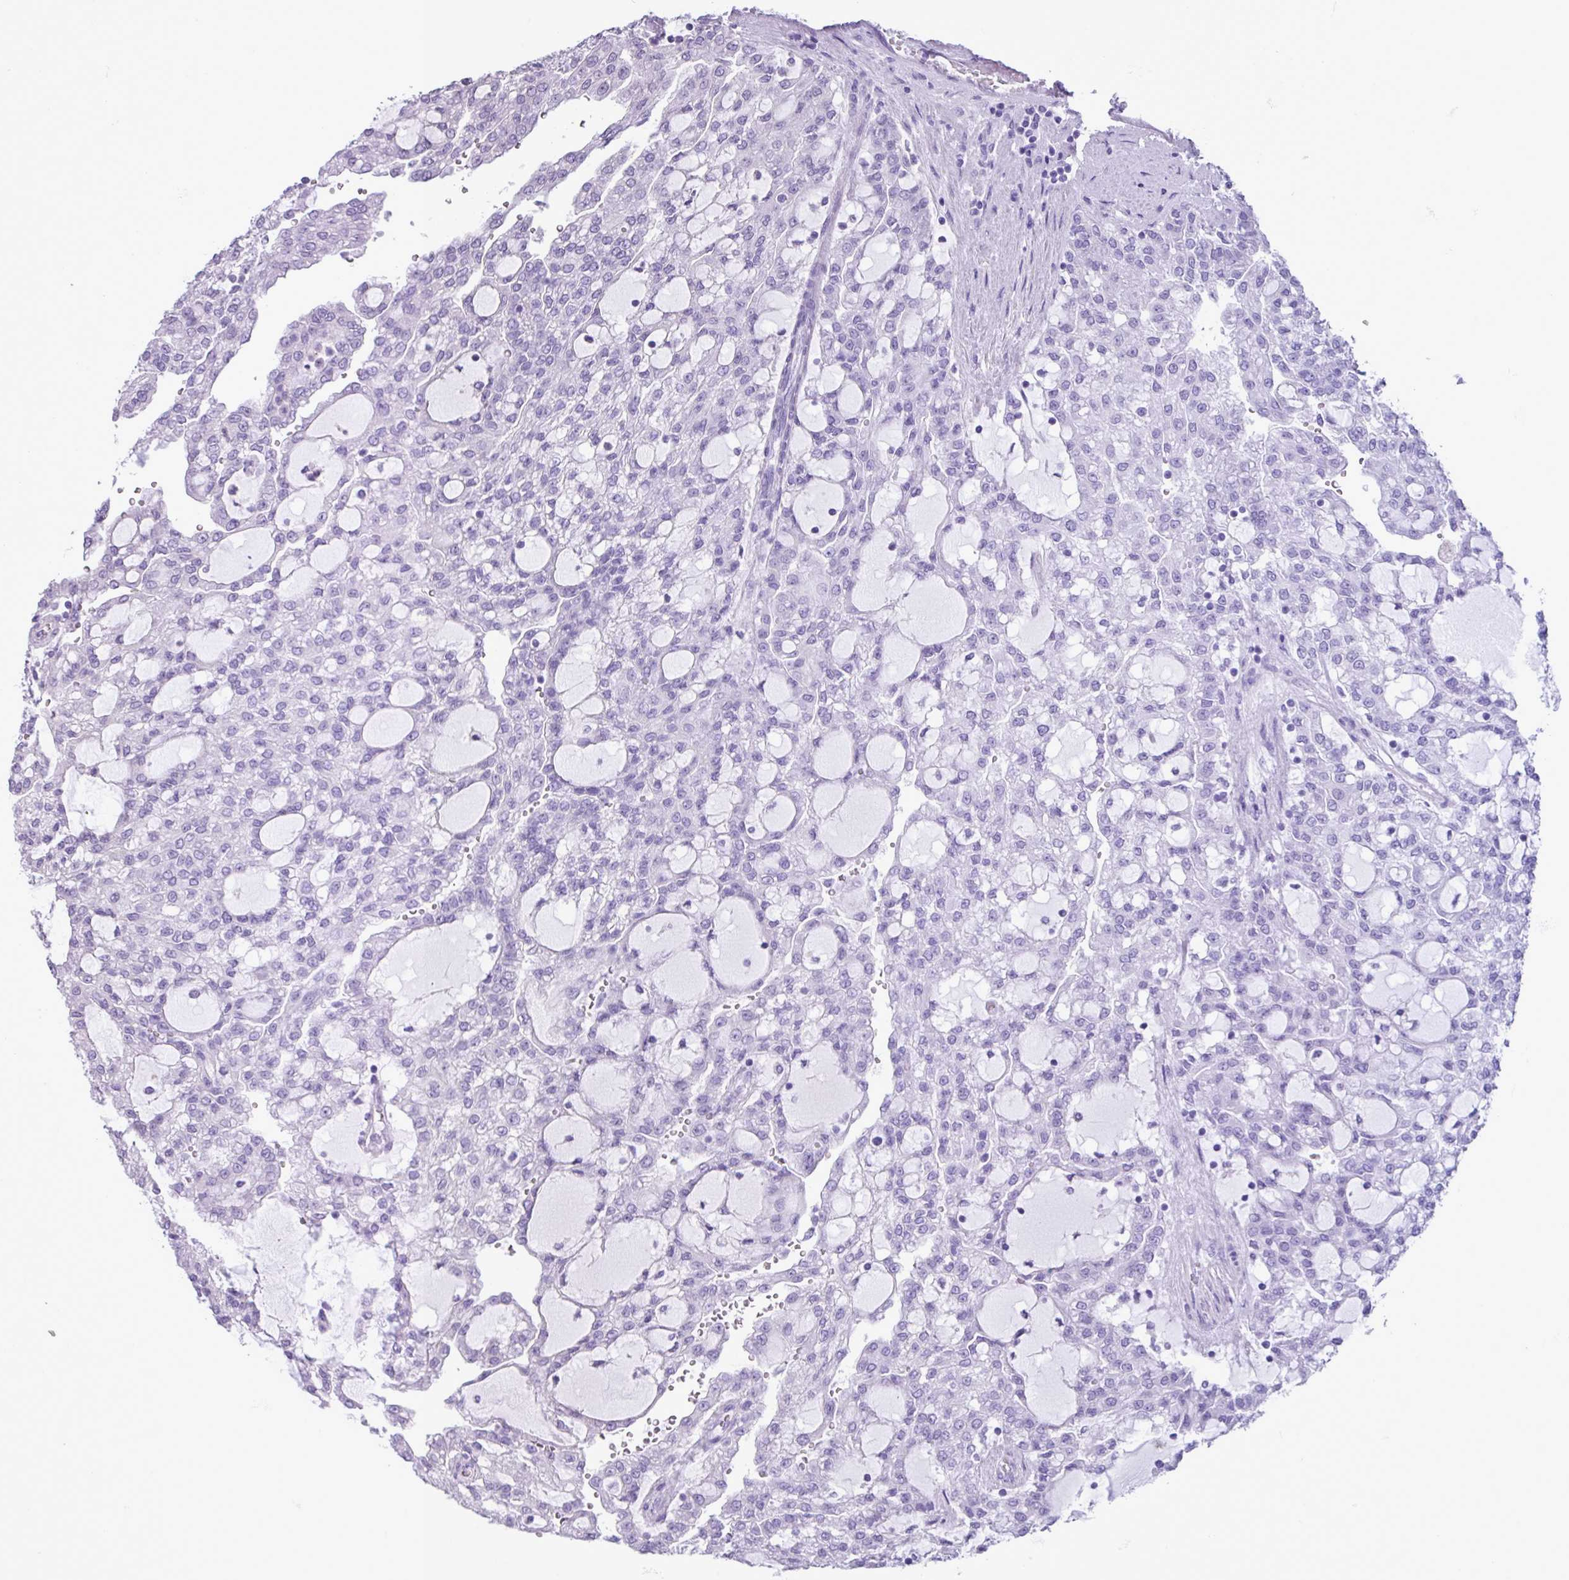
{"staining": {"intensity": "negative", "quantity": "none", "location": "none"}, "tissue": "renal cancer", "cell_type": "Tumor cells", "image_type": "cancer", "snomed": [{"axis": "morphology", "description": "Adenocarcinoma, NOS"}, {"axis": "topography", "description": "Kidney"}], "caption": "There is no significant staining in tumor cells of renal cancer.", "gene": "SPINK8", "patient": {"sex": "male", "age": 63}}